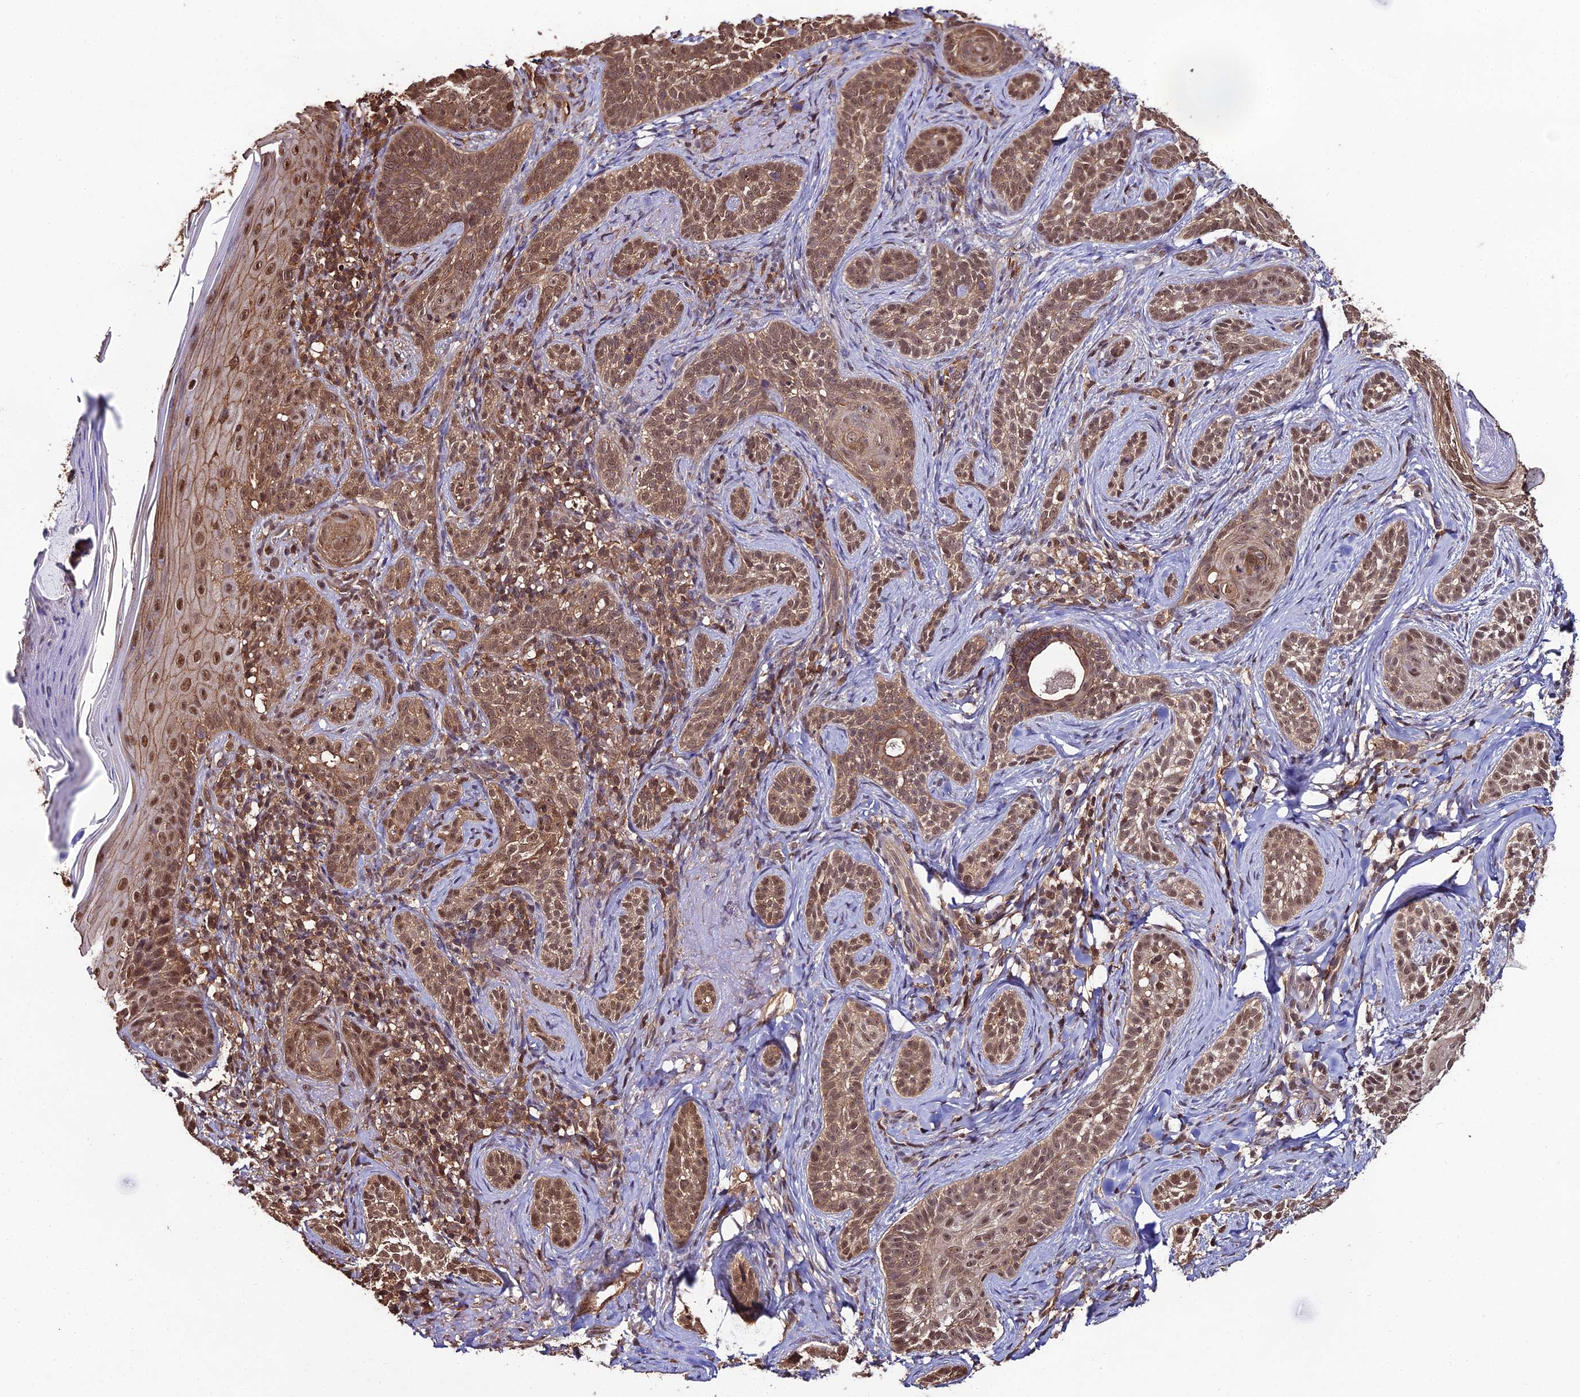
{"staining": {"intensity": "moderate", "quantity": ">75%", "location": "cytoplasmic/membranous,nuclear"}, "tissue": "skin cancer", "cell_type": "Tumor cells", "image_type": "cancer", "snomed": [{"axis": "morphology", "description": "Basal cell carcinoma"}, {"axis": "topography", "description": "Skin"}], "caption": "This image shows skin cancer stained with IHC to label a protein in brown. The cytoplasmic/membranous and nuclear of tumor cells show moderate positivity for the protein. Nuclei are counter-stained blue.", "gene": "PPP4C", "patient": {"sex": "male", "age": 71}}